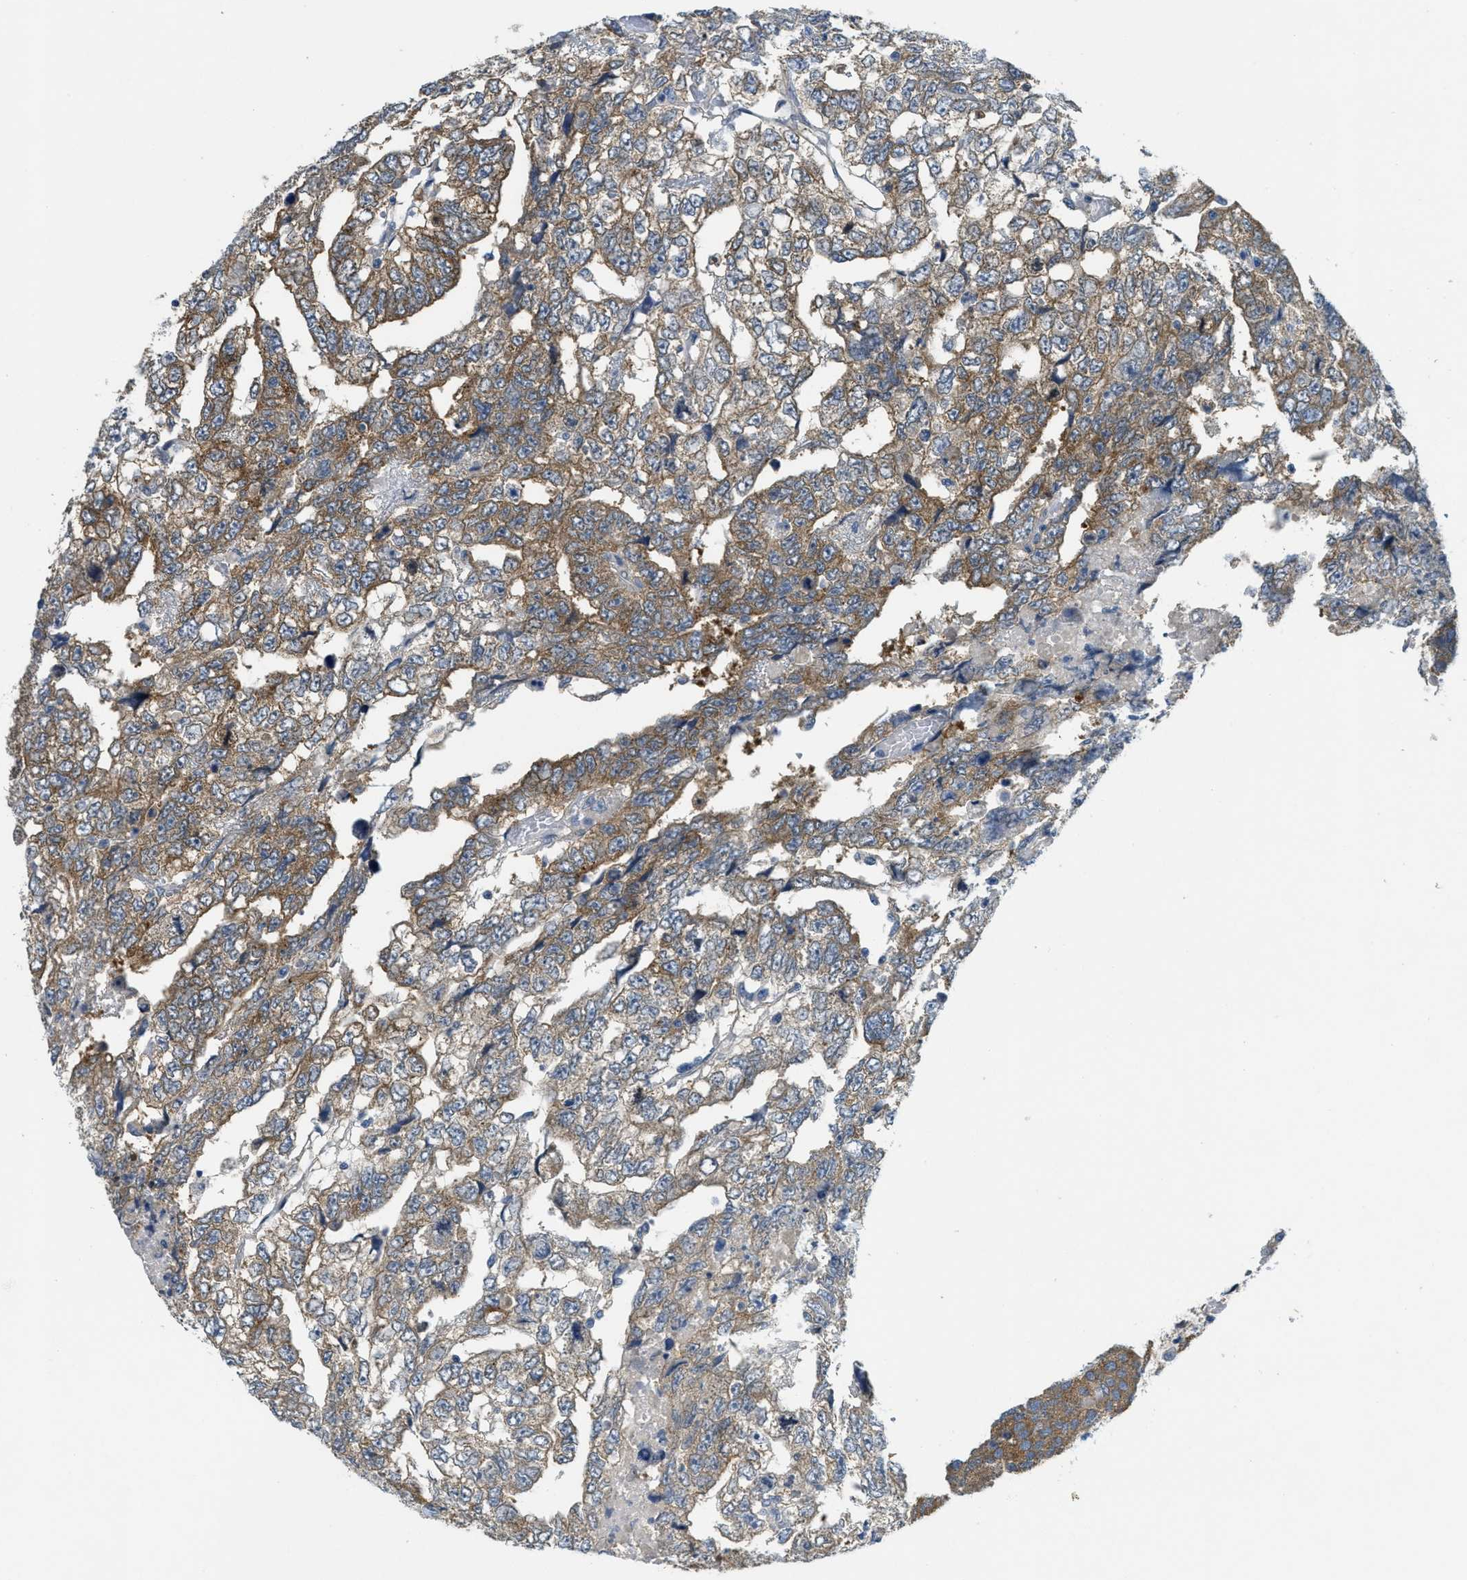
{"staining": {"intensity": "weak", "quantity": "<25%", "location": "cytoplasmic/membranous"}, "tissue": "testis cancer", "cell_type": "Tumor cells", "image_type": "cancer", "snomed": [{"axis": "morphology", "description": "Carcinoma, Embryonal, NOS"}, {"axis": "topography", "description": "Testis"}], "caption": "An immunohistochemistry (IHC) photomicrograph of testis cancer (embryonal carcinoma) is shown. There is no staining in tumor cells of testis cancer (embryonal carcinoma). (Immunohistochemistry, brightfield microscopy, high magnification).", "gene": "ZFYVE9", "patient": {"sex": "male", "age": 36}}